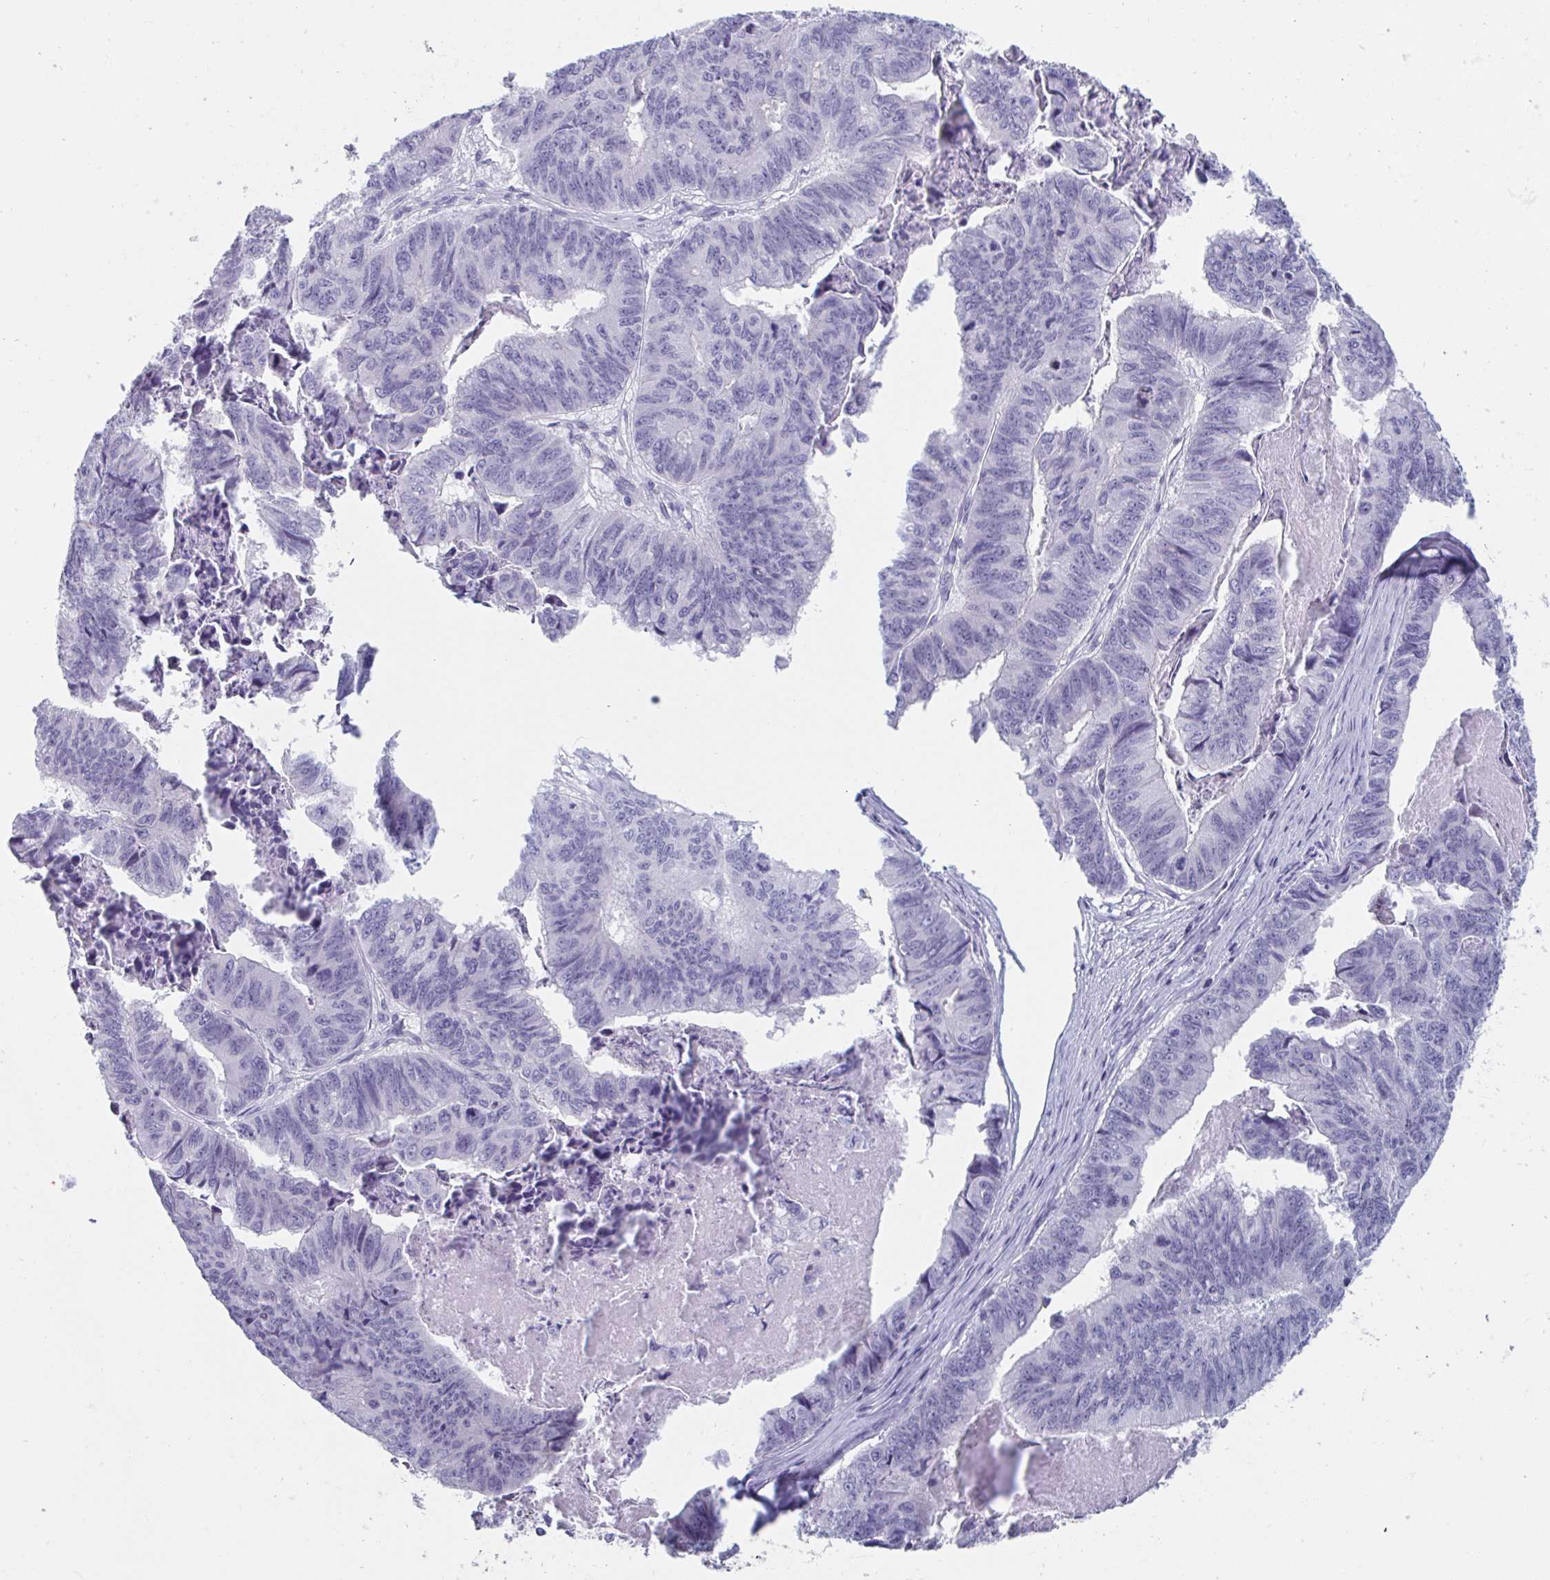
{"staining": {"intensity": "negative", "quantity": "none", "location": "none"}, "tissue": "stomach cancer", "cell_type": "Tumor cells", "image_type": "cancer", "snomed": [{"axis": "morphology", "description": "Adenocarcinoma, NOS"}, {"axis": "topography", "description": "Stomach, lower"}], "caption": "Human adenocarcinoma (stomach) stained for a protein using IHC shows no positivity in tumor cells.", "gene": "HSD11B2", "patient": {"sex": "male", "age": 77}}